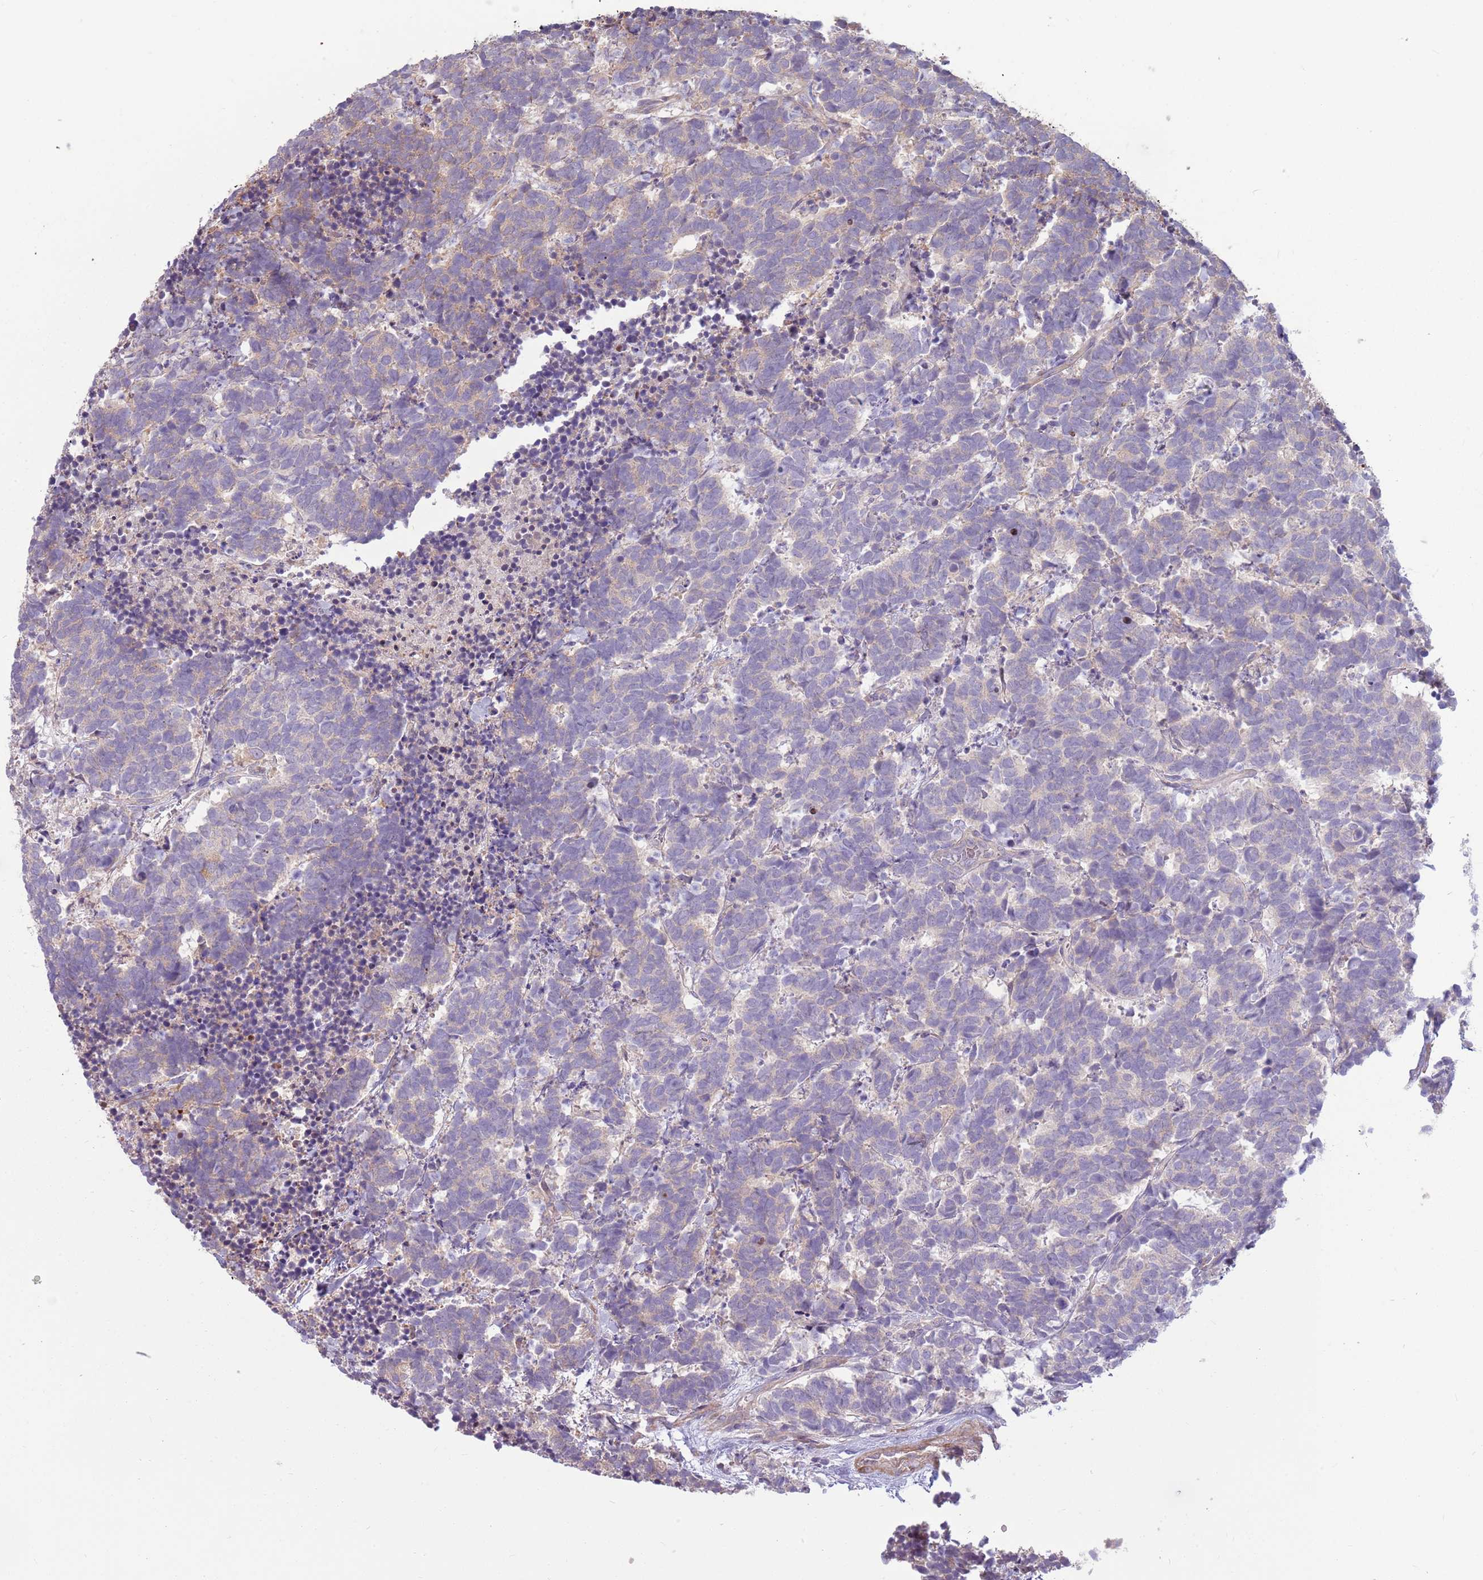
{"staining": {"intensity": "weak", "quantity": "<25%", "location": "cytoplasmic/membranous"}, "tissue": "carcinoid", "cell_type": "Tumor cells", "image_type": "cancer", "snomed": [{"axis": "morphology", "description": "Carcinoma, NOS"}, {"axis": "morphology", "description": "Carcinoid, malignant, NOS"}, {"axis": "topography", "description": "Prostate"}], "caption": "This is a histopathology image of immunohistochemistry (IHC) staining of carcinoid (malignant), which shows no staining in tumor cells. (DAB IHC visualized using brightfield microscopy, high magnification).", "gene": "RPL21", "patient": {"sex": "male", "age": 57}}